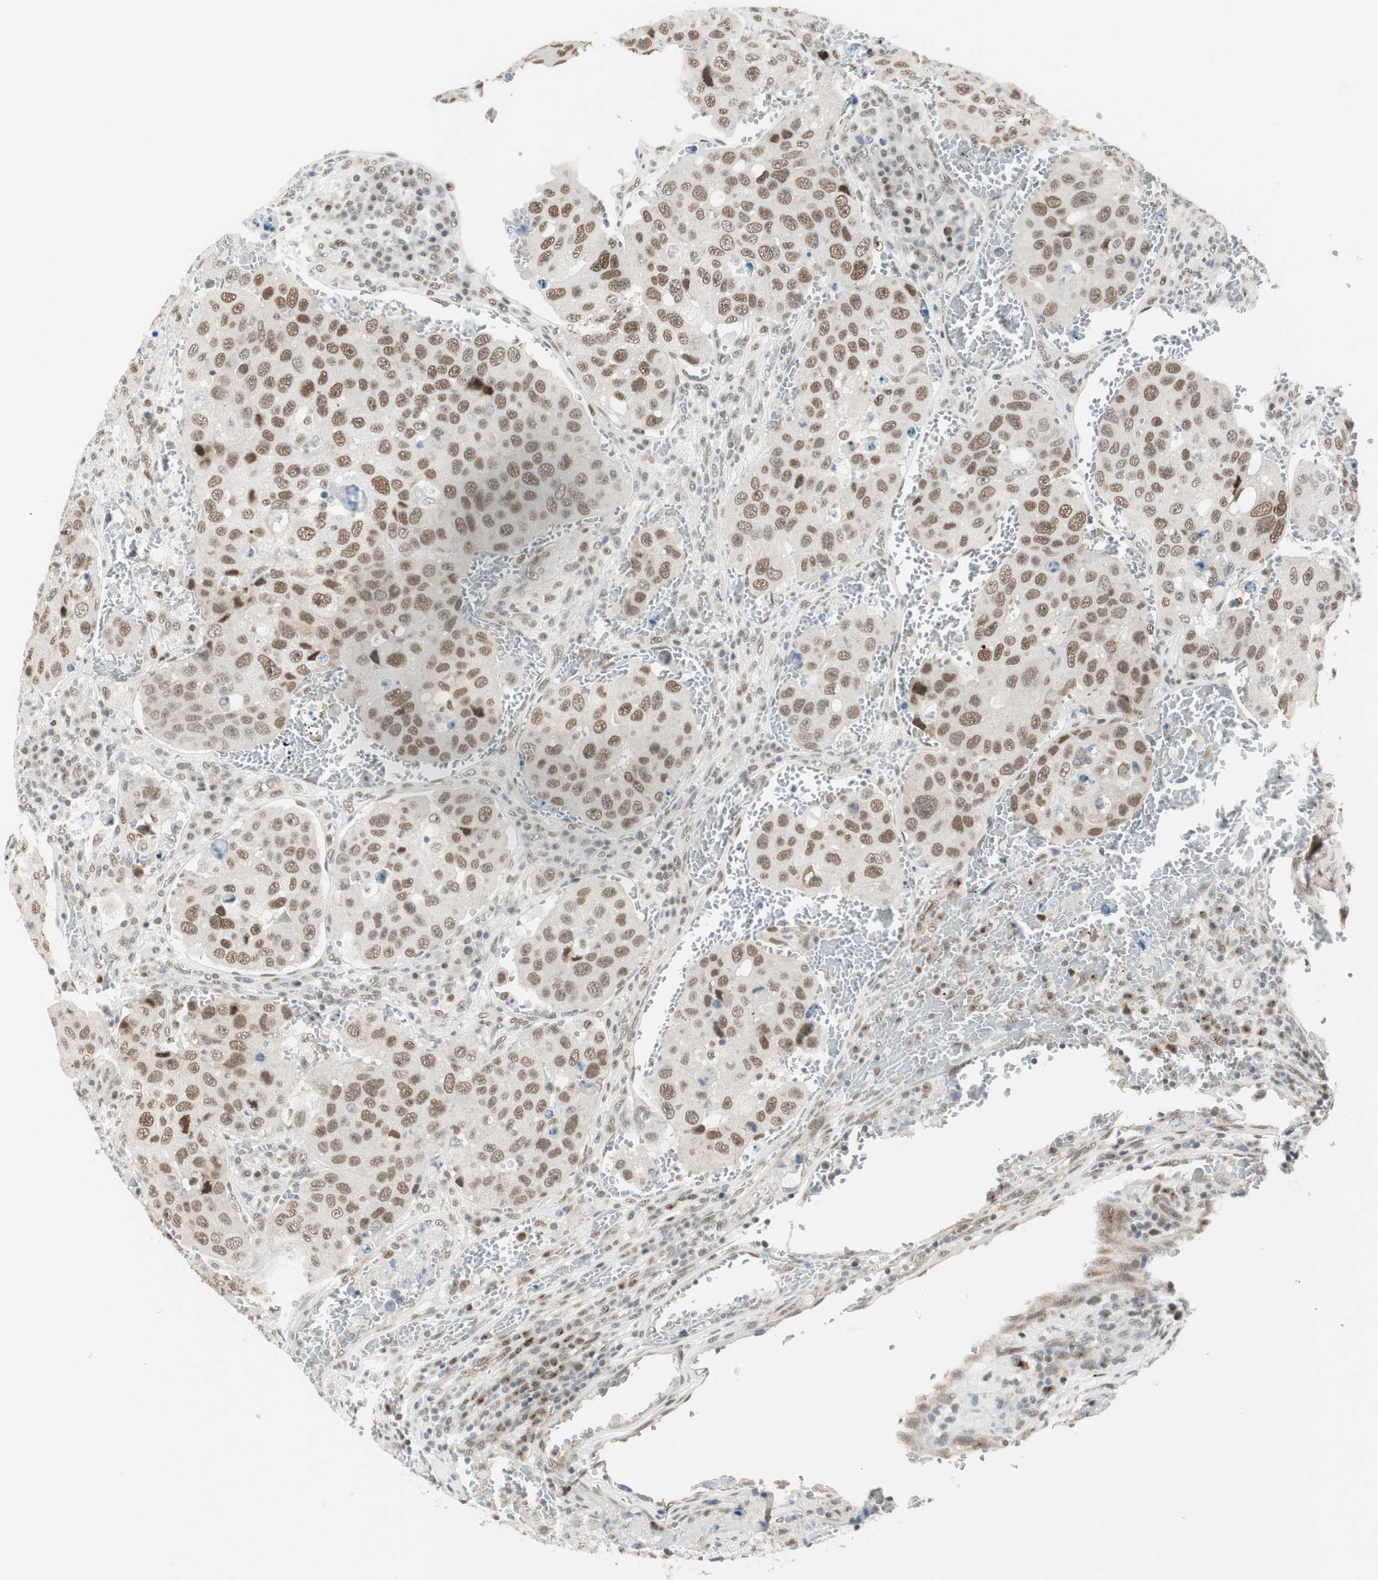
{"staining": {"intensity": "moderate", "quantity": ">75%", "location": "nuclear"}, "tissue": "urothelial cancer", "cell_type": "Tumor cells", "image_type": "cancer", "snomed": [{"axis": "morphology", "description": "Urothelial carcinoma, High grade"}, {"axis": "topography", "description": "Lymph node"}, {"axis": "topography", "description": "Urinary bladder"}], "caption": "Immunohistochemistry (IHC) image of human urothelial cancer stained for a protein (brown), which exhibits medium levels of moderate nuclear positivity in about >75% of tumor cells.", "gene": "ZBTB17", "patient": {"sex": "male", "age": 51}}